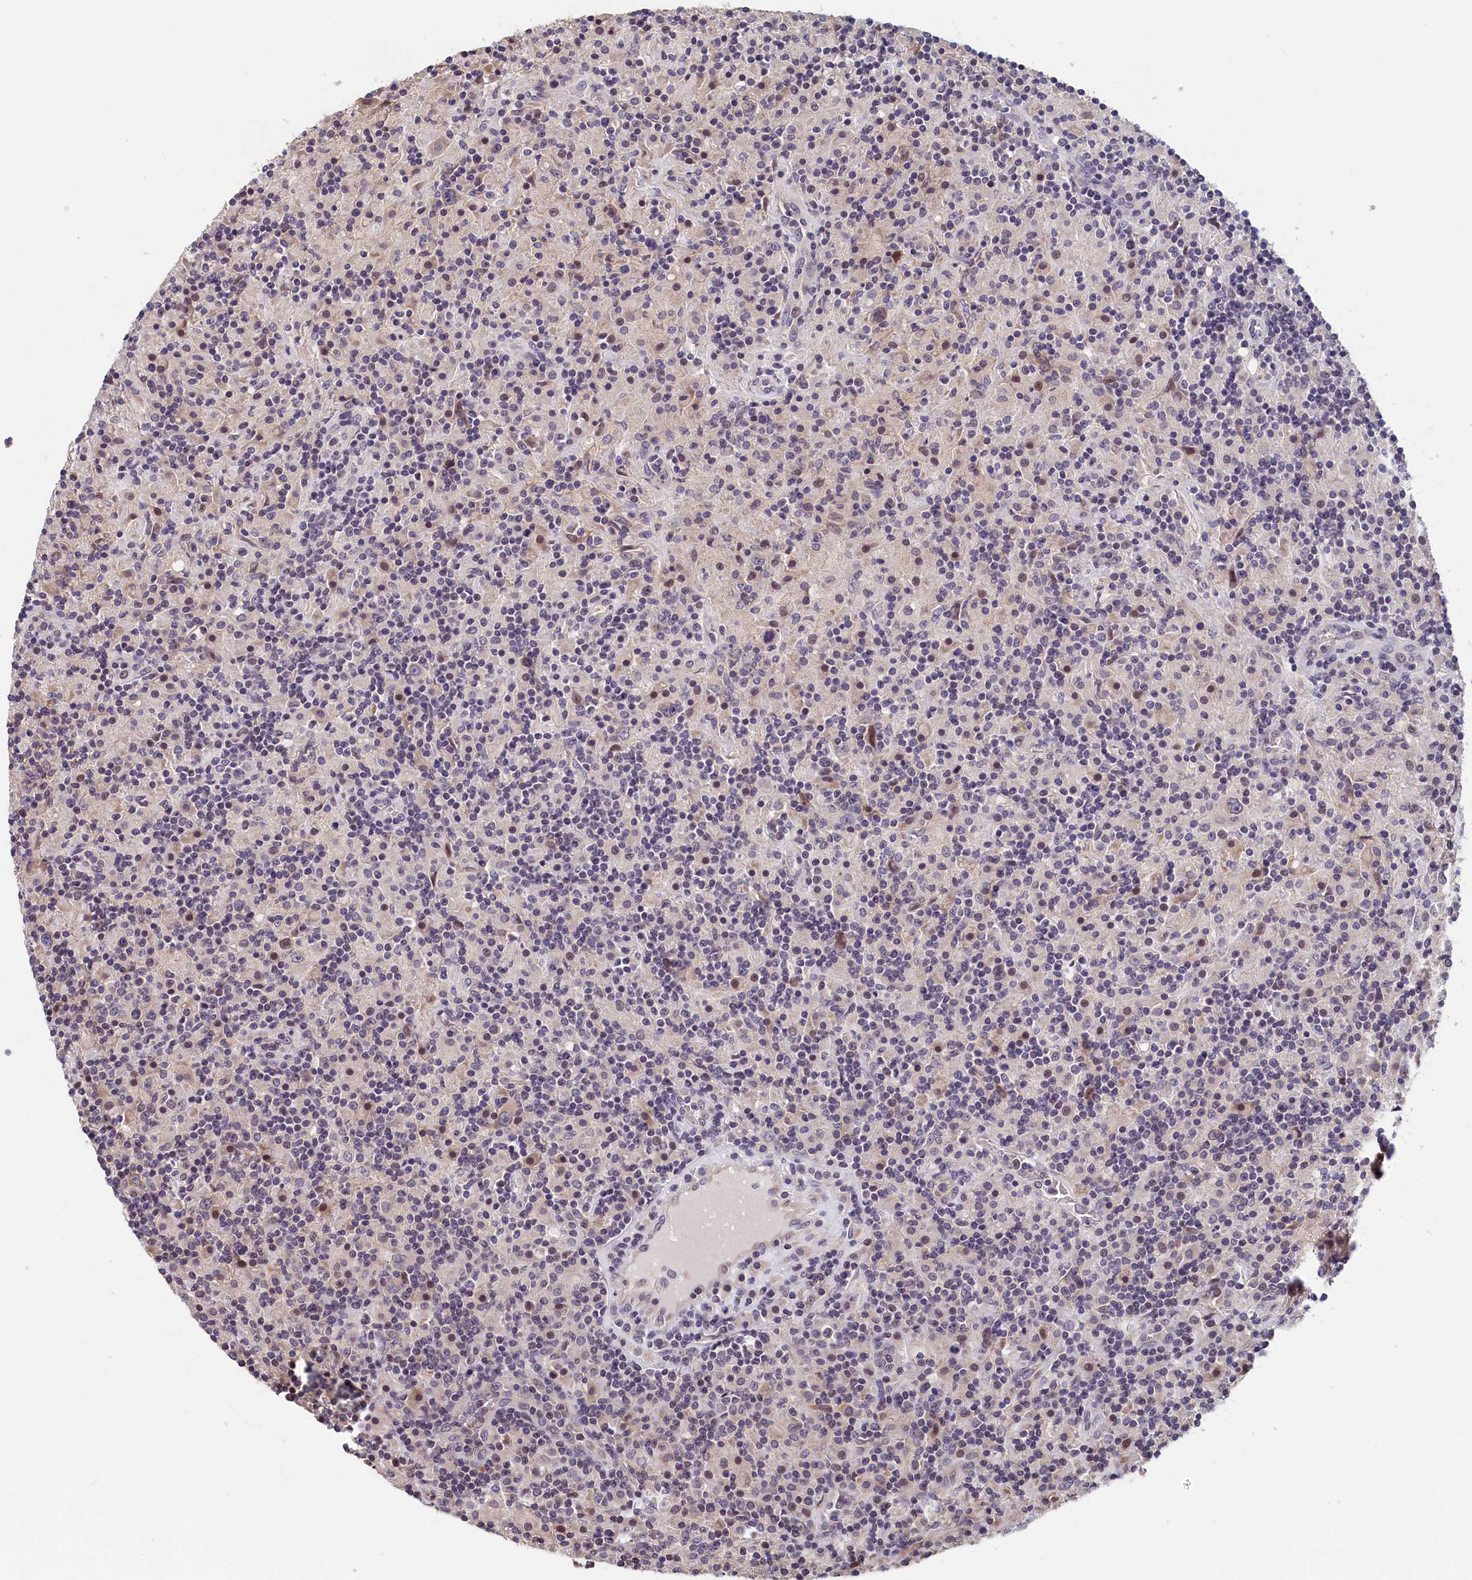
{"staining": {"intensity": "weak", "quantity": "<25%", "location": "cytoplasmic/membranous"}, "tissue": "lymphoma", "cell_type": "Tumor cells", "image_type": "cancer", "snomed": [{"axis": "morphology", "description": "Hodgkin's disease, NOS"}, {"axis": "topography", "description": "Lymph node"}], "caption": "Immunohistochemistry histopathology image of human Hodgkin's disease stained for a protein (brown), which reveals no expression in tumor cells.", "gene": "TMEM116", "patient": {"sex": "male", "age": 70}}